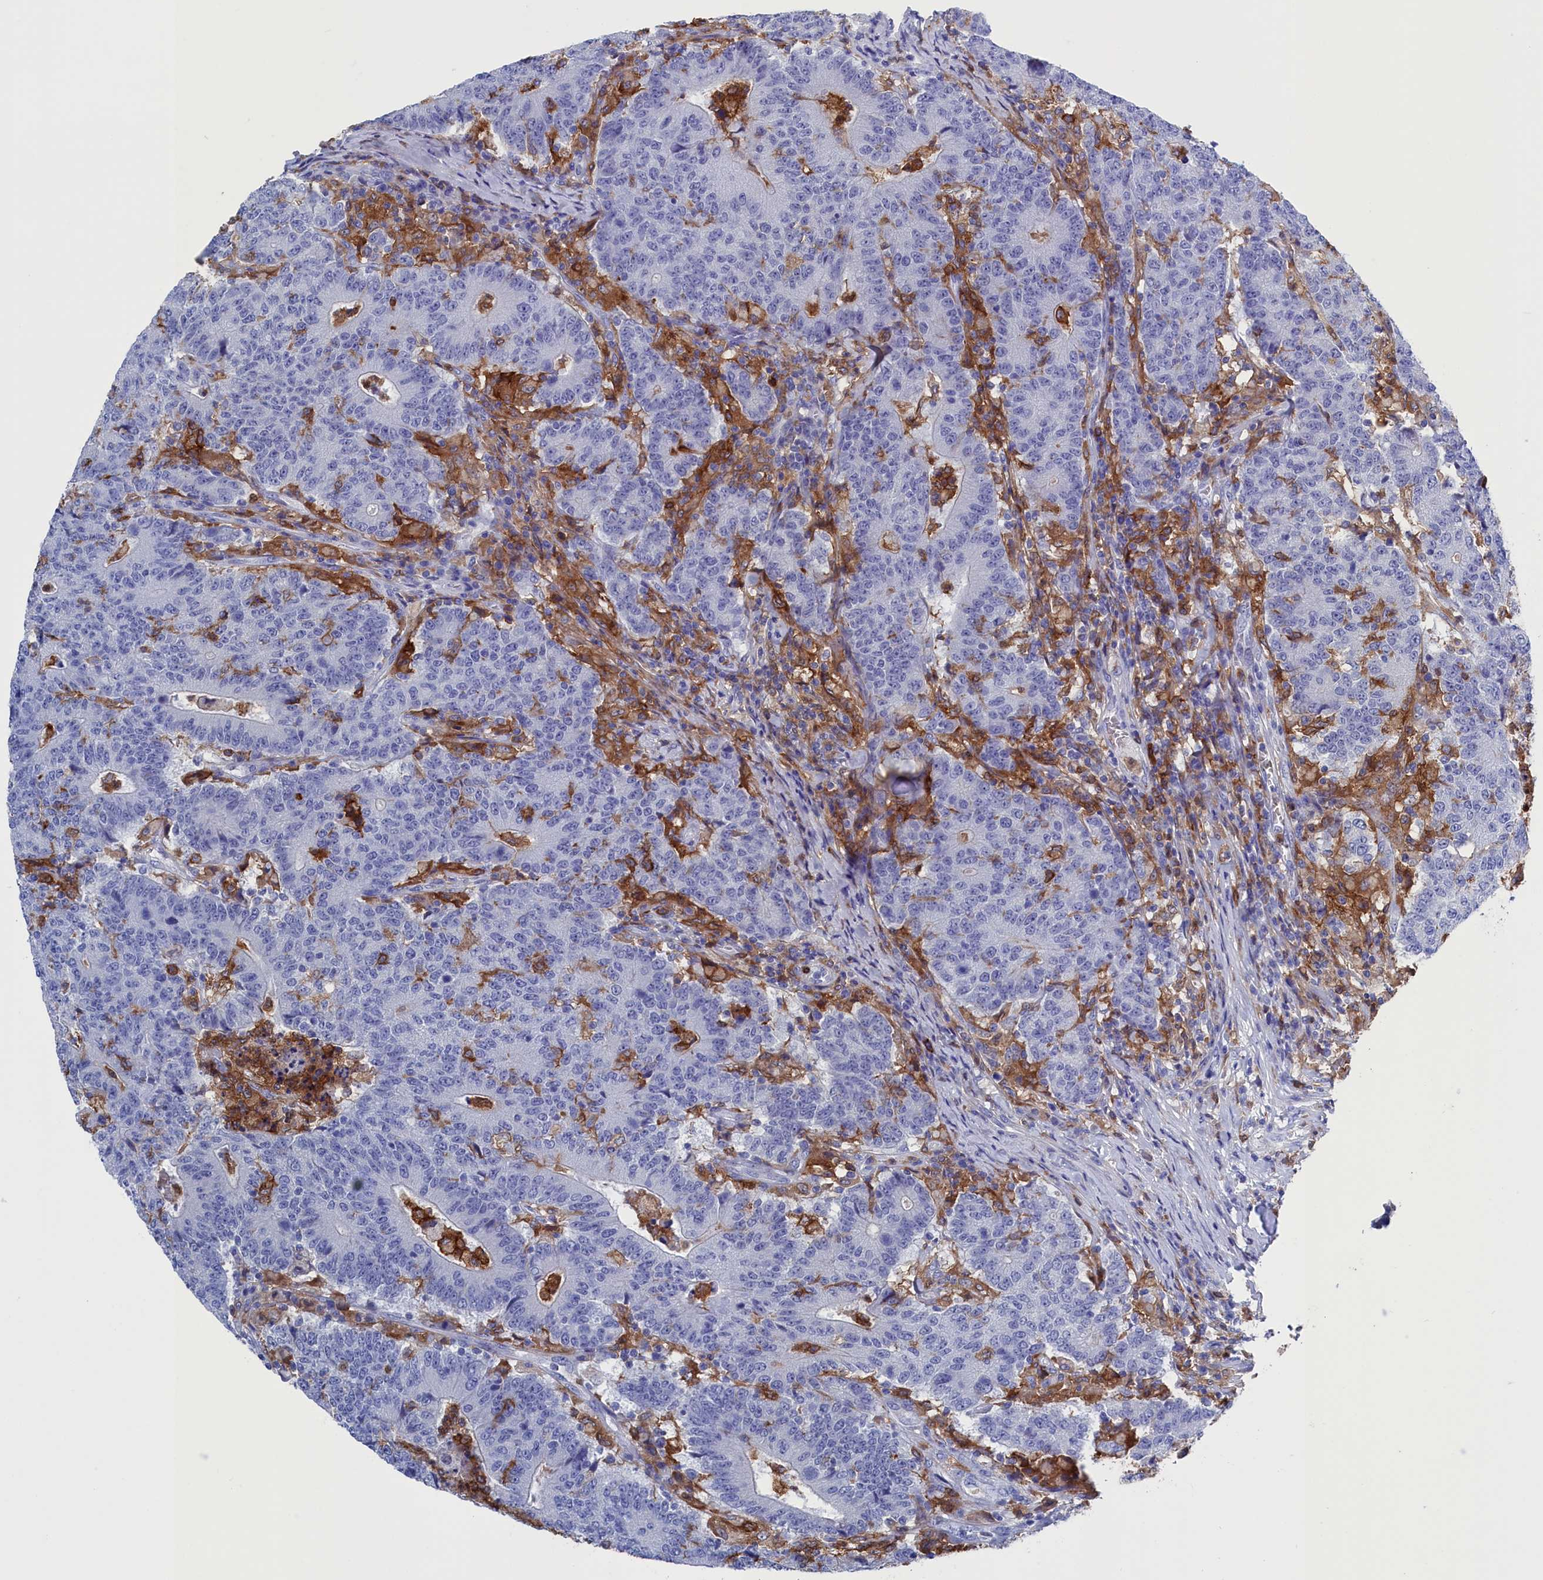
{"staining": {"intensity": "negative", "quantity": "none", "location": "none"}, "tissue": "colorectal cancer", "cell_type": "Tumor cells", "image_type": "cancer", "snomed": [{"axis": "morphology", "description": "Adenocarcinoma, NOS"}, {"axis": "topography", "description": "Colon"}], "caption": "The histopathology image exhibits no staining of tumor cells in adenocarcinoma (colorectal). Brightfield microscopy of immunohistochemistry (IHC) stained with DAB (brown) and hematoxylin (blue), captured at high magnification.", "gene": "TYROBP", "patient": {"sex": "female", "age": 75}}